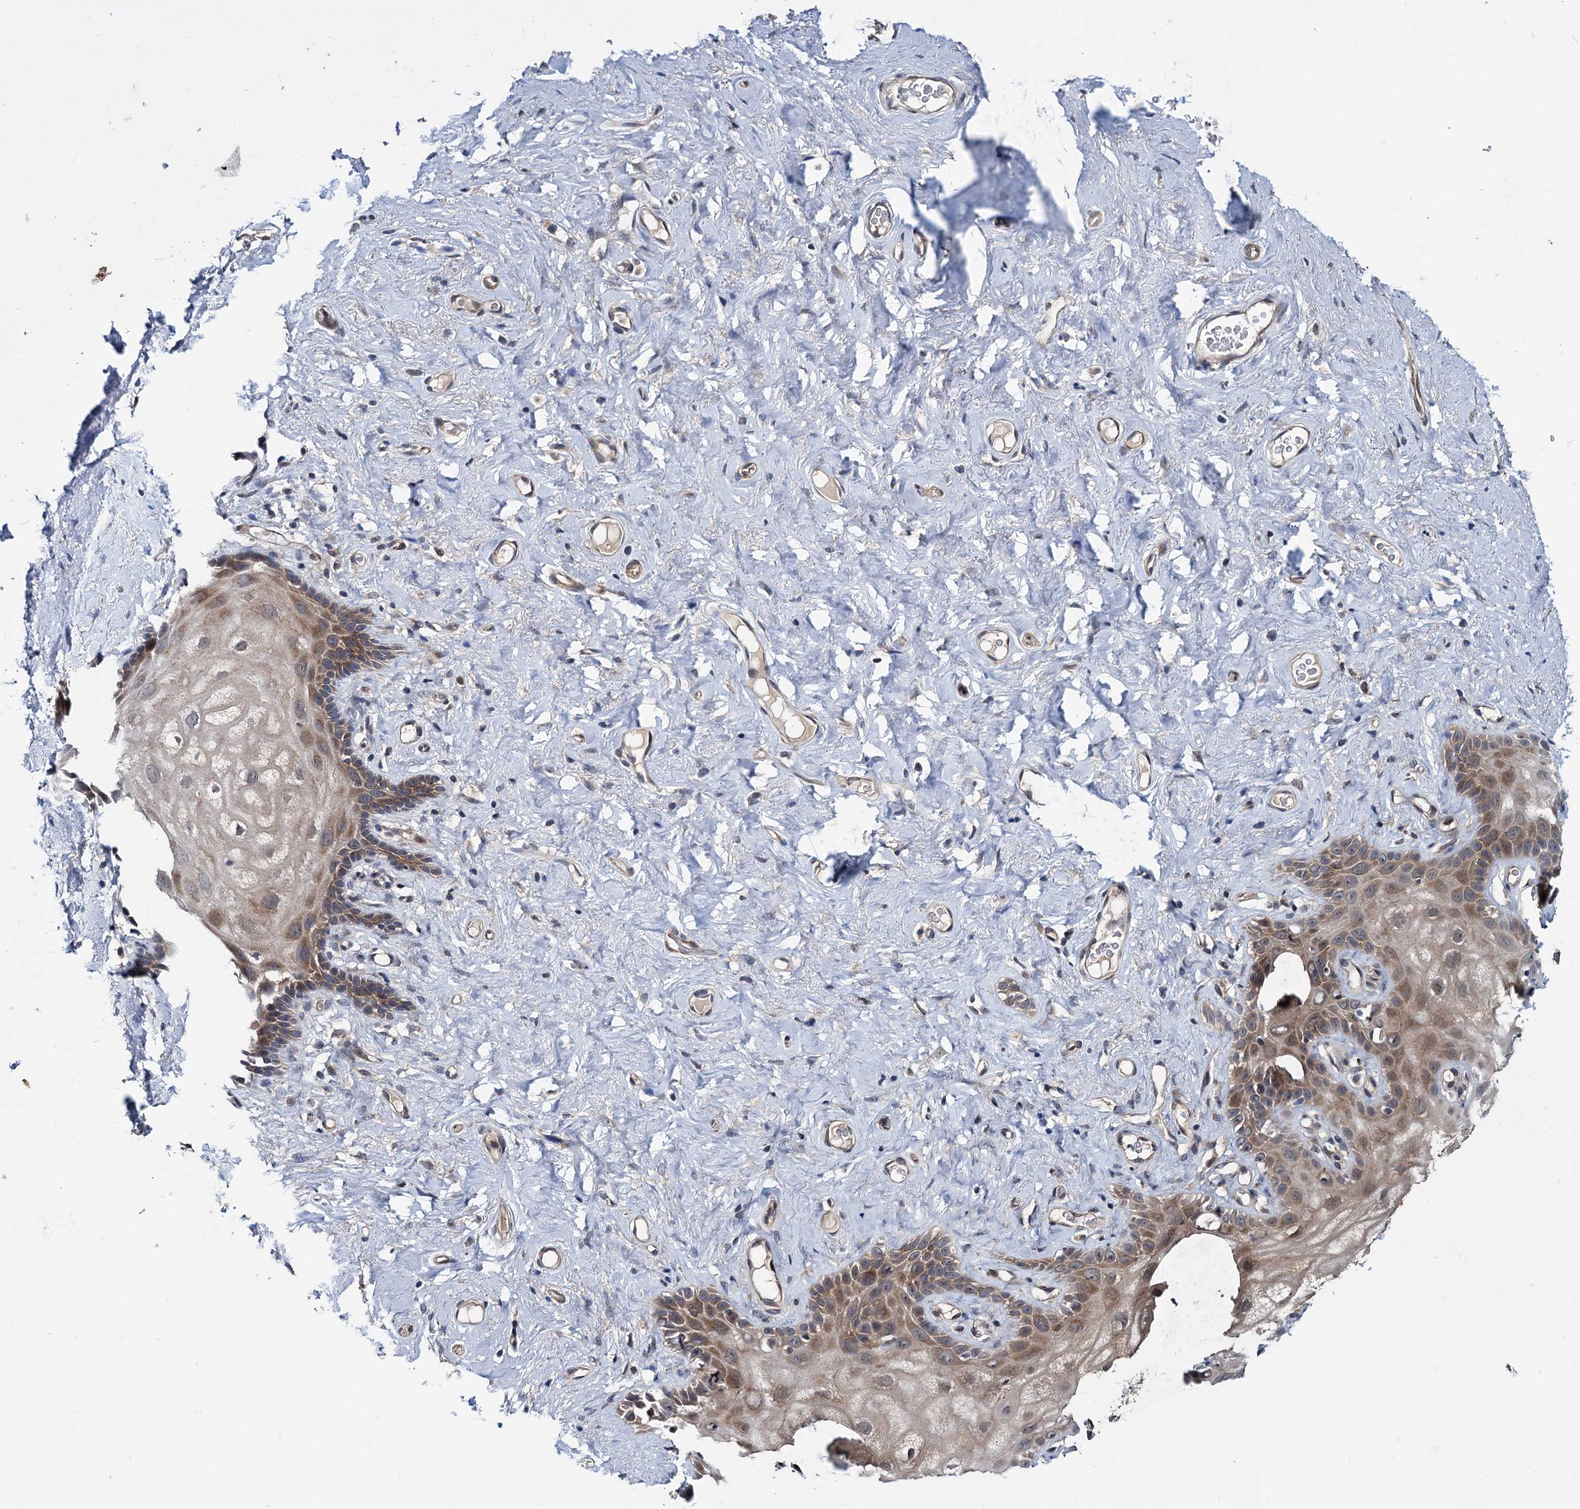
{"staining": {"intensity": "weak", "quantity": ">75%", "location": "cytoplasmic/membranous"}, "tissue": "vagina", "cell_type": "Squamous epithelial cells", "image_type": "normal", "snomed": [{"axis": "morphology", "description": "Normal tissue, NOS"}, {"axis": "topography", "description": "Vagina"}], "caption": "Protein expression analysis of normal human vagina reveals weak cytoplasmic/membranous positivity in approximately >75% of squamous epithelial cells. Immunohistochemistry stains the protein of interest in brown and the nuclei are stained blue.", "gene": "ARHGAP42", "patient": {"sex": "female", "age": 68}}